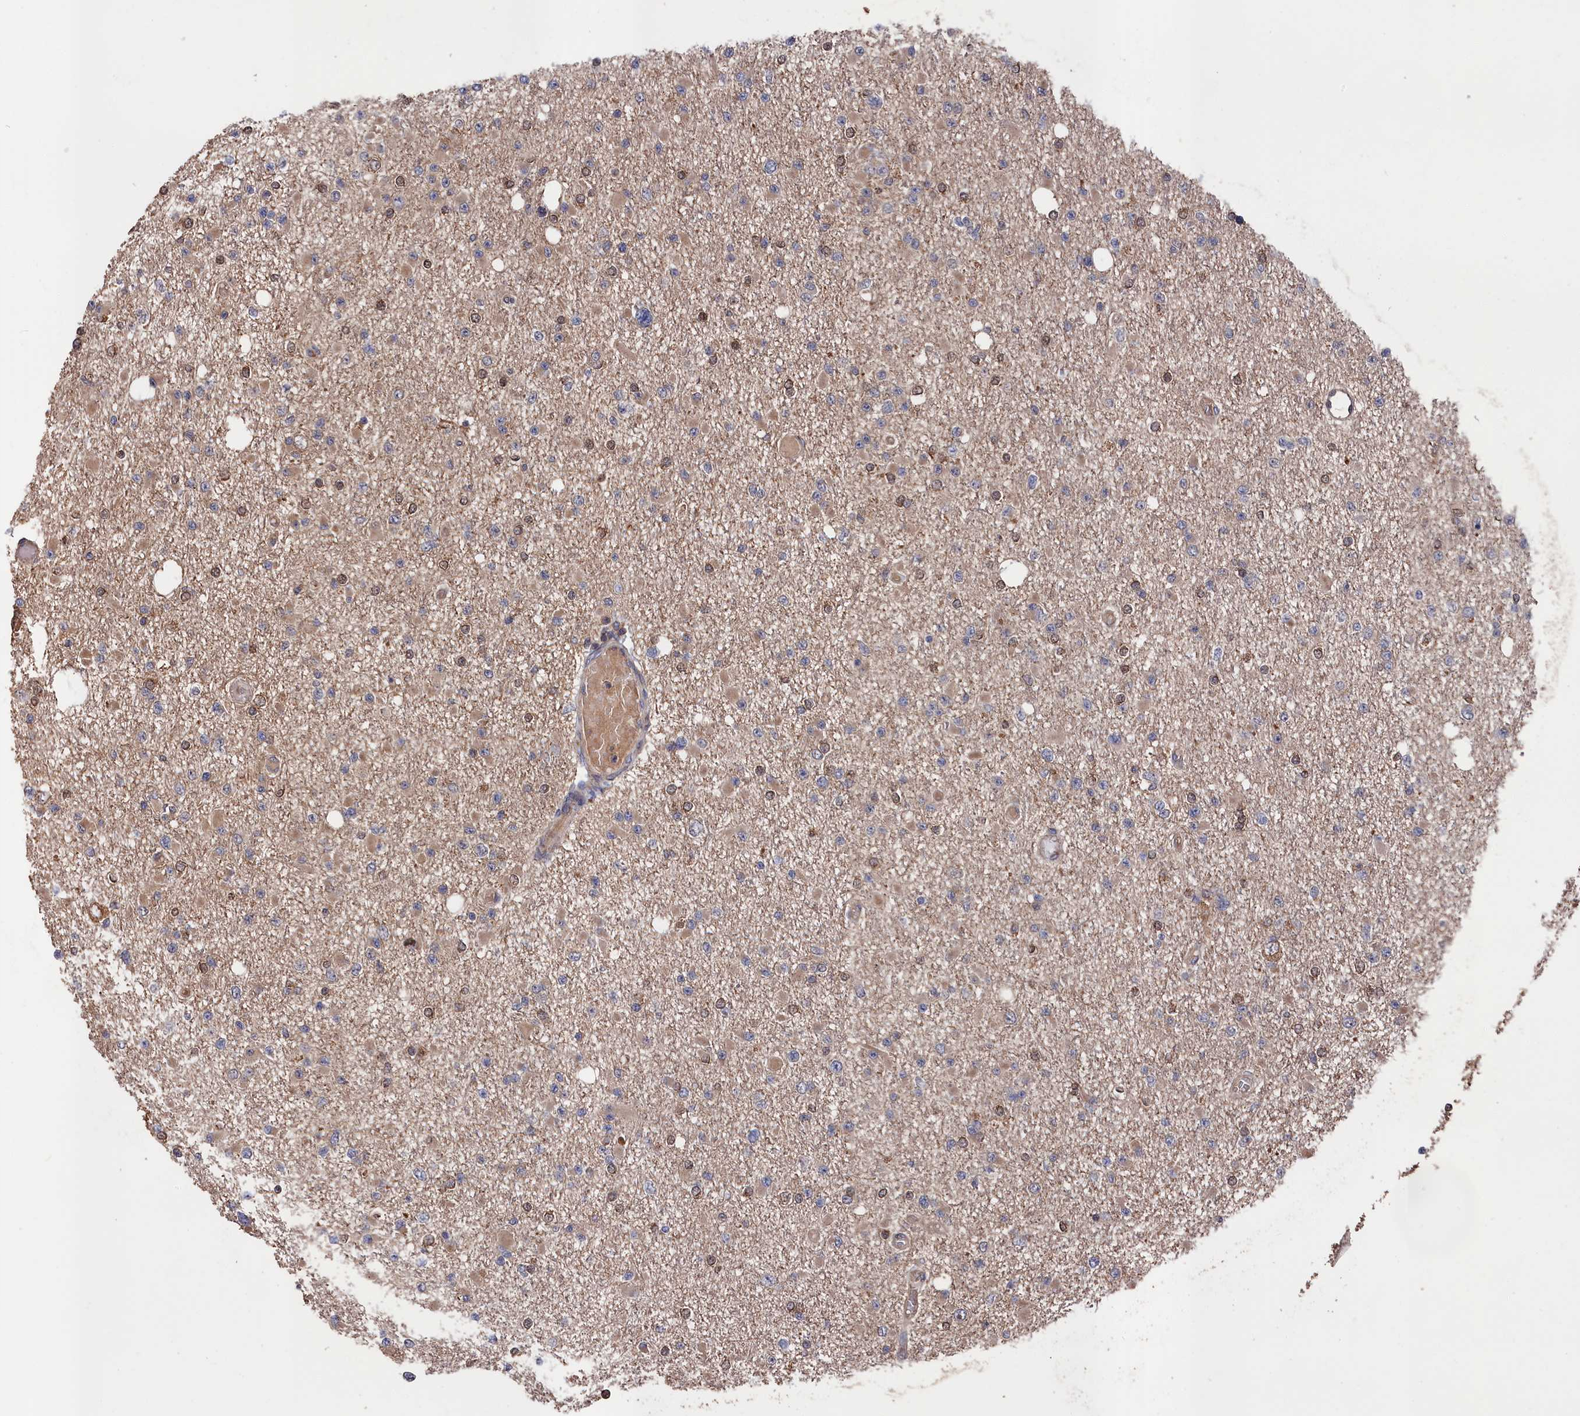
{"staining": {"intensity": "moderate", "quantity": "<25%", "location": "cytoplasmic/membranous,nuclear"}, "tissue": "glioma", "cell_type": "Tumor cells", "image_type": "cancer", "snomed": [{"axis": "morphology", "description": "Glioma, malignant, Low grade"}, {"axis": "topography", "description": "Brain"}], "caption": "Immunohistochemistry (IHC) (DAB) staining of human malignant low-grade glioma shows moderate cytoplasmic/membranous and nuclear protein staining in about <25% of tumor cells.", "gene": "RMI2", "patient": {"sex": "female", "age": 22}}